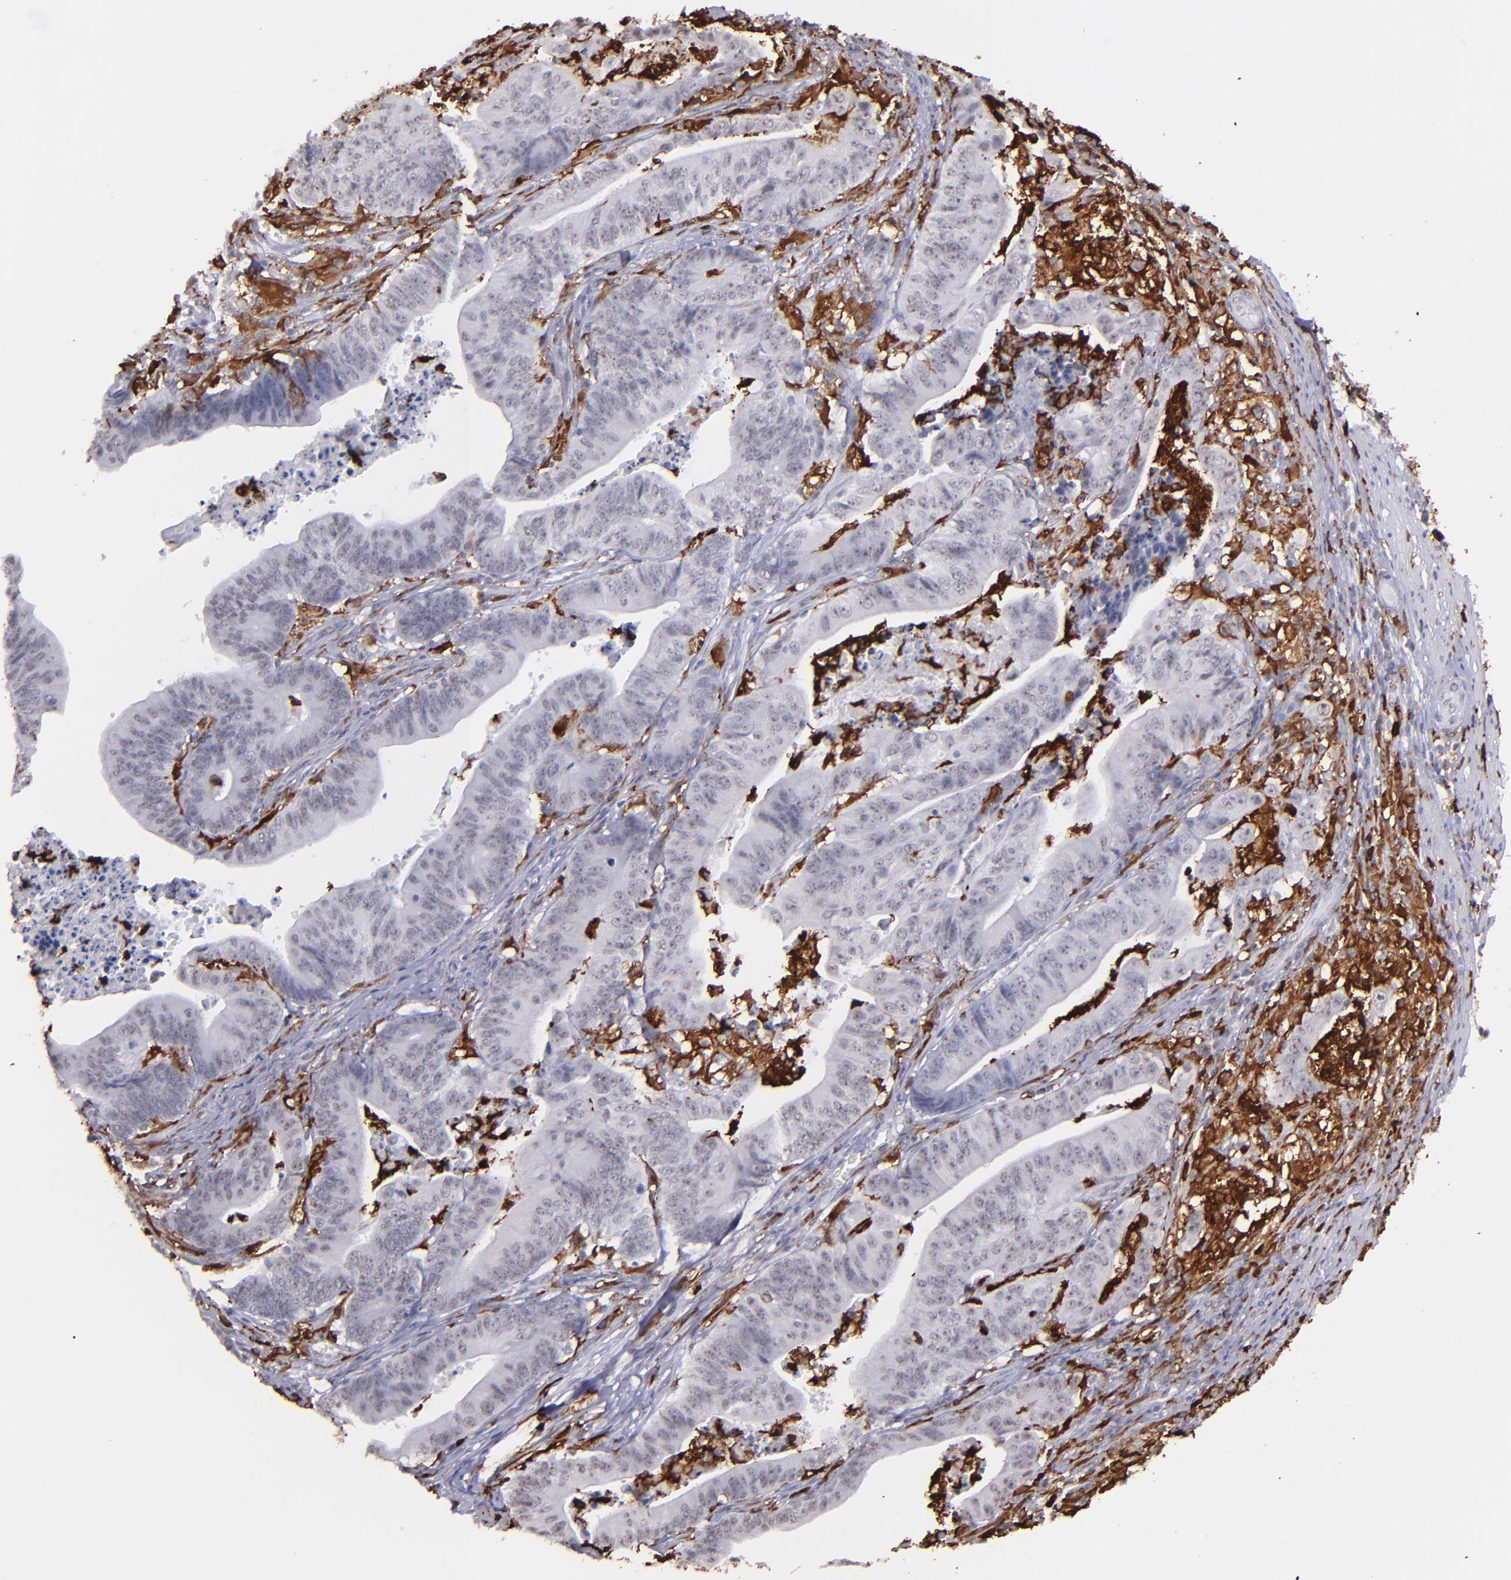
{"staining": {"intensity": "negative", "quantity": "none", "location": "none"}, "tissue": "stomach cancer", "cell_type": "Tumor cells", "image_type": "cancer", "snomed": [{"axis": "morphology", "description": "Adenocarcinoma, NOS"}, {"axis": "topography", "description": "Stomach, lower"}], "caption": "An immunohistochemistry (IHC) image of stomach cancer (adenocarcinoma) is shown. There is no staining in tumor cells of stomach cancer (adenocarcinoma).", "gene": "NCF2", "patient": {"sex": "female", "age": 86}}